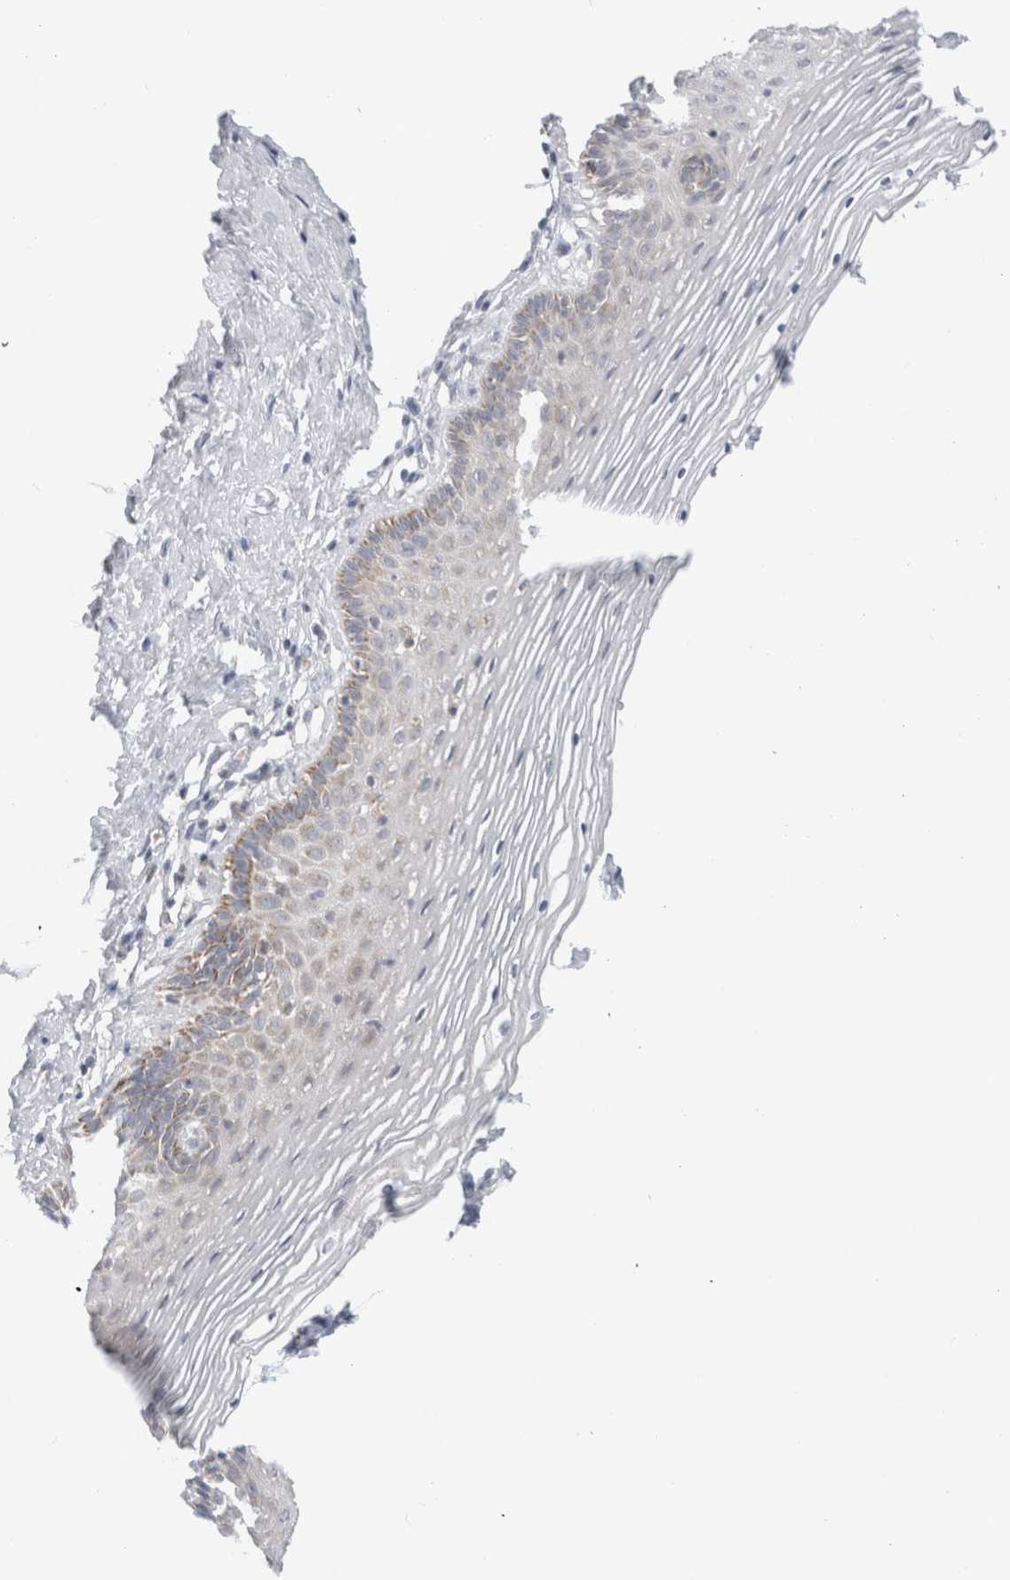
{"staining": {"intensity": "moderate", "quantity": "<25%", "location": "cytoplasmic/membranous"}, "tissue": "vagina", "cell_type": "Squamous epithelial cells", "image_type": "normal", "snomed": [{"axis": "morphology", "description": "Normal tissue, NOS"}, {"axis": "topography", "description": "Vagina"}], "caption": "Immunohistochemistry (IHC) of benign human vagina exhibits low levels of moderate cytoplasmic/membranous expression in approximately <25% of squamous epithelial cells.", "gene": "FAHD1", "patient": {"sex": "female", "age": 32}}